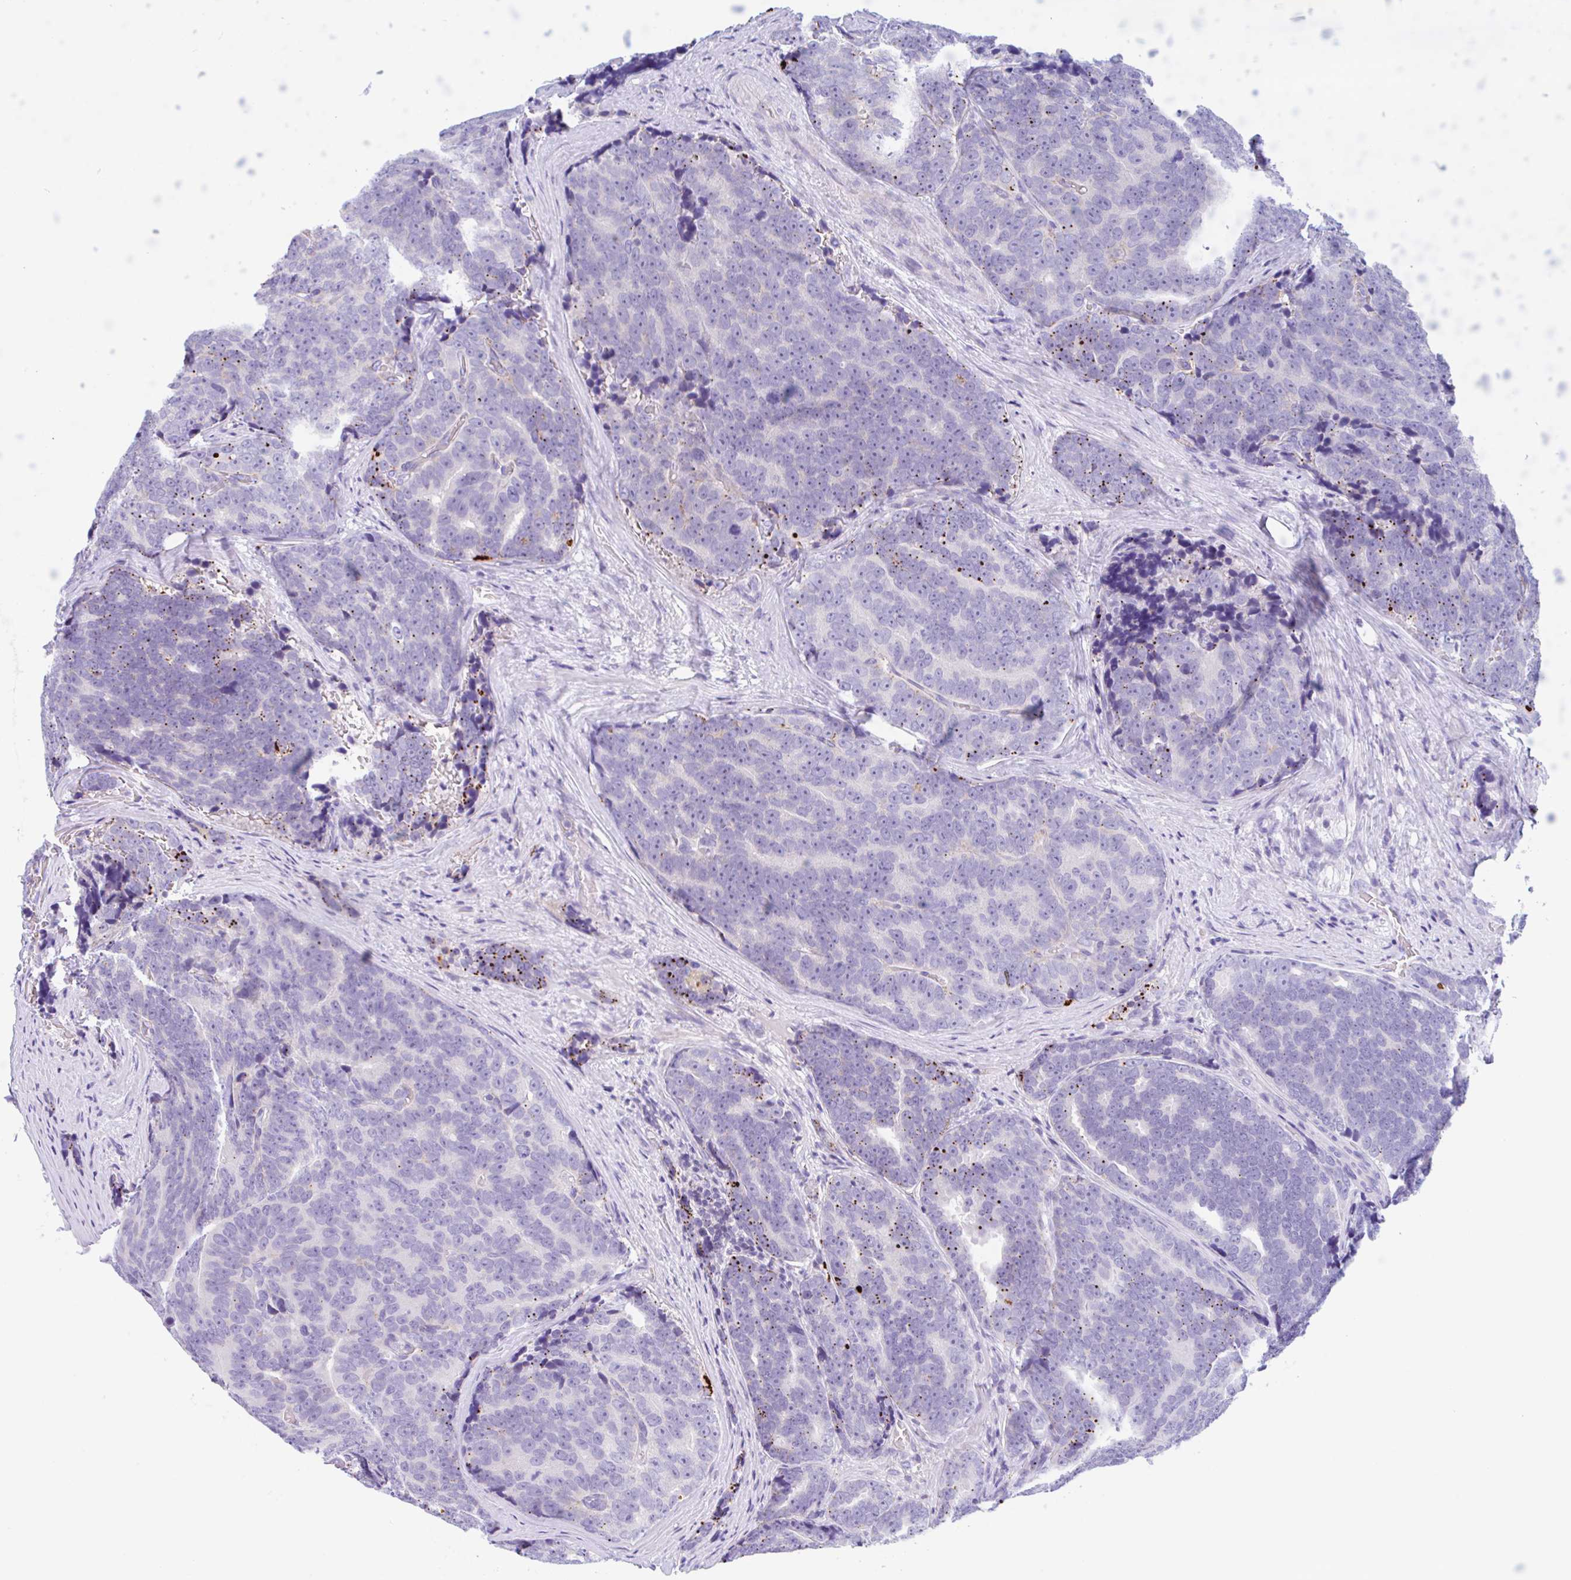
{"staining": {"intensity": "strong", "quantity": "<25%", "location": "cytoplasmic/membranous"}, "tissue": "prostate cancer", "cell_type": "Tumor cells", "image_type": "cancer", "snomed": [{"axis": "morphology", "description": "Adenocarcinoma, Low grade"}, {"axis": "topography", "description": "Prostate"}], "caption": "Immunohistochemistry (IHC) of prostate cancer reveals medium levels of strong cytoplasmic/membranous expression in approximately <25% of tumor cells.", "gene": "ANKRD9", "patient": {"sex": "male", "age": 62}}